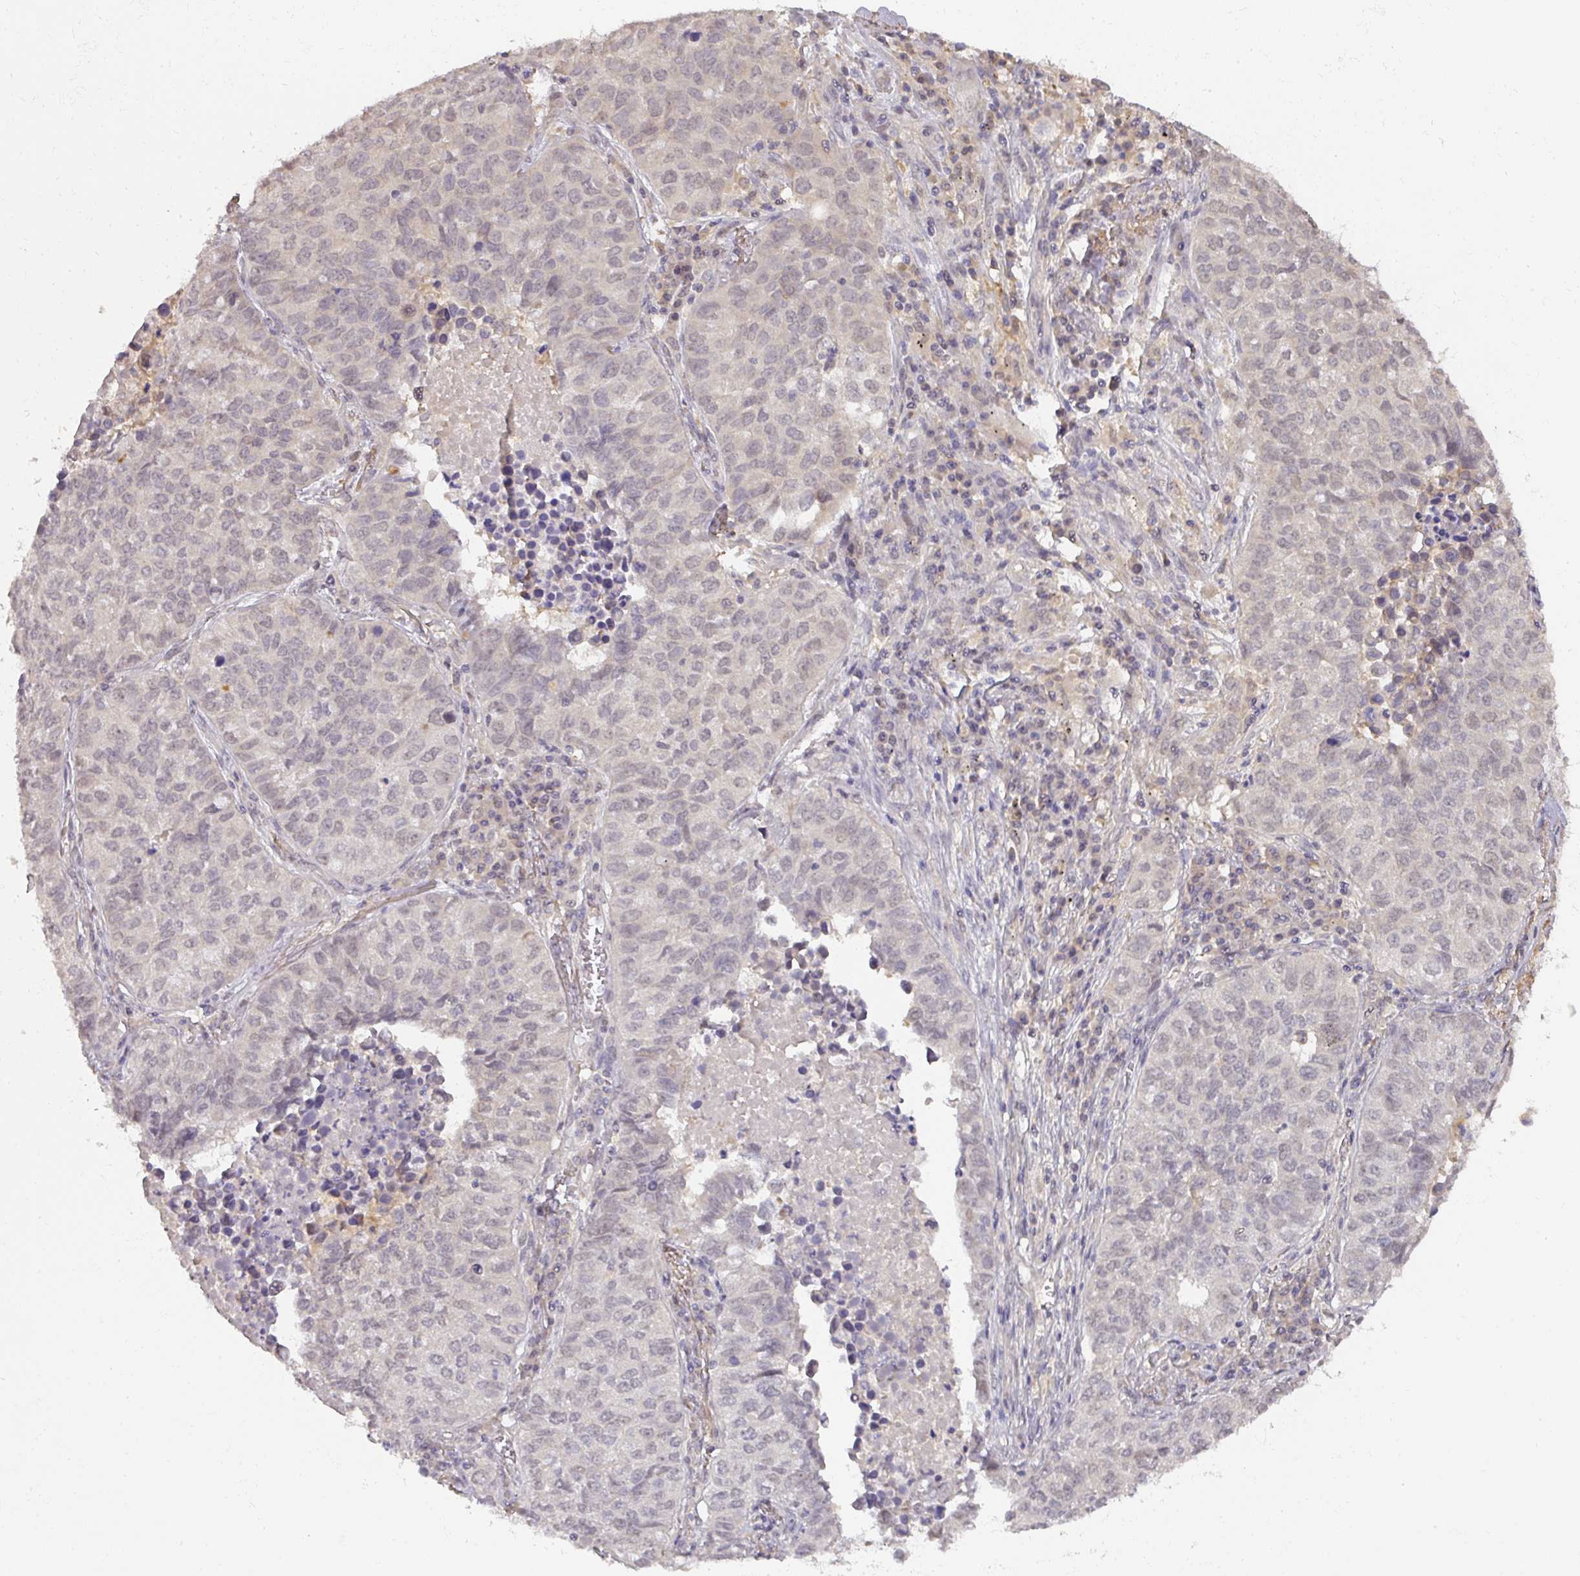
{"staining": {"intensity": "weak", "quantity": "25%-75%", "location": "nuclear"}, "tissue": "lung cancer", "cell_type": "Tumor cells", "image_type": "cancer", "snomed": [{"axis": "morphology", "description": "Adenocarcinoma, NOS"}, {"axis": "topography", "description": "Lung"}], "caption": "Human adenocarcinoma (lung) stained for a protein (brown) demonstrates weak nuclear positive staining in approximately 25%-75% of tumor cells.", "gene": "FOXN4", "patient": {"sex": "female", "age": 50}}